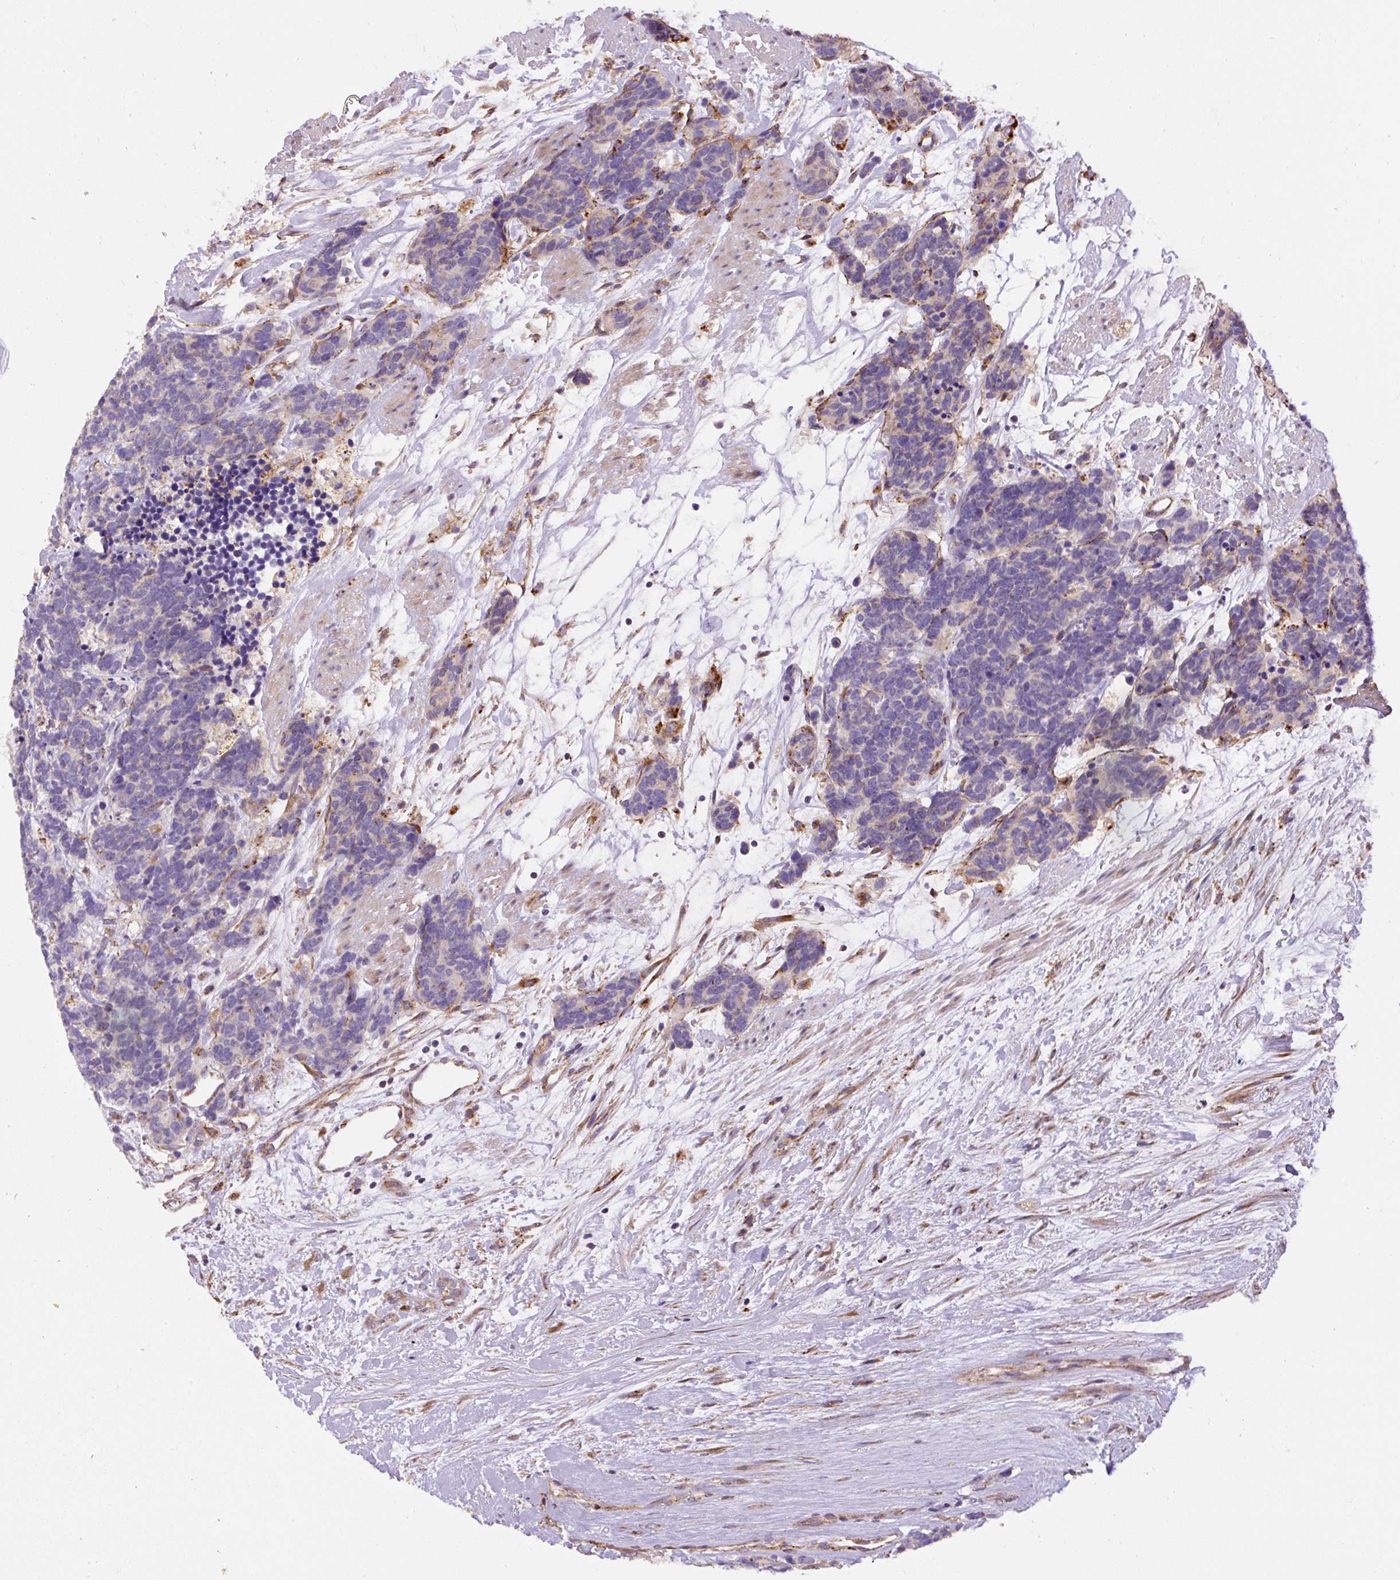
{"staining": {"intensity": "negative", "quantity": "none", "location": "none"}, "tissue": "carcinoid", "cell_type": "Tumor cells", "image_type": "cancer", "snomed": [{"axis": "morphology", "description": "Carcinoma, NOS"}, {"axis": "morphology", "description": "Carcinoid, malignant, NOS"}, {"axis": "topography", "description": "Prostate"}], "caption": "Immunohistochemistry (IHC) photomicrograph of neoplastic tissue: carcinoid stained with DAB (3,3'-diaminobenzidine) exhibits no significant protein positivity in tumor cells.", "gene": "RNF170", "patient": {"sex": "male", "age": 57}}